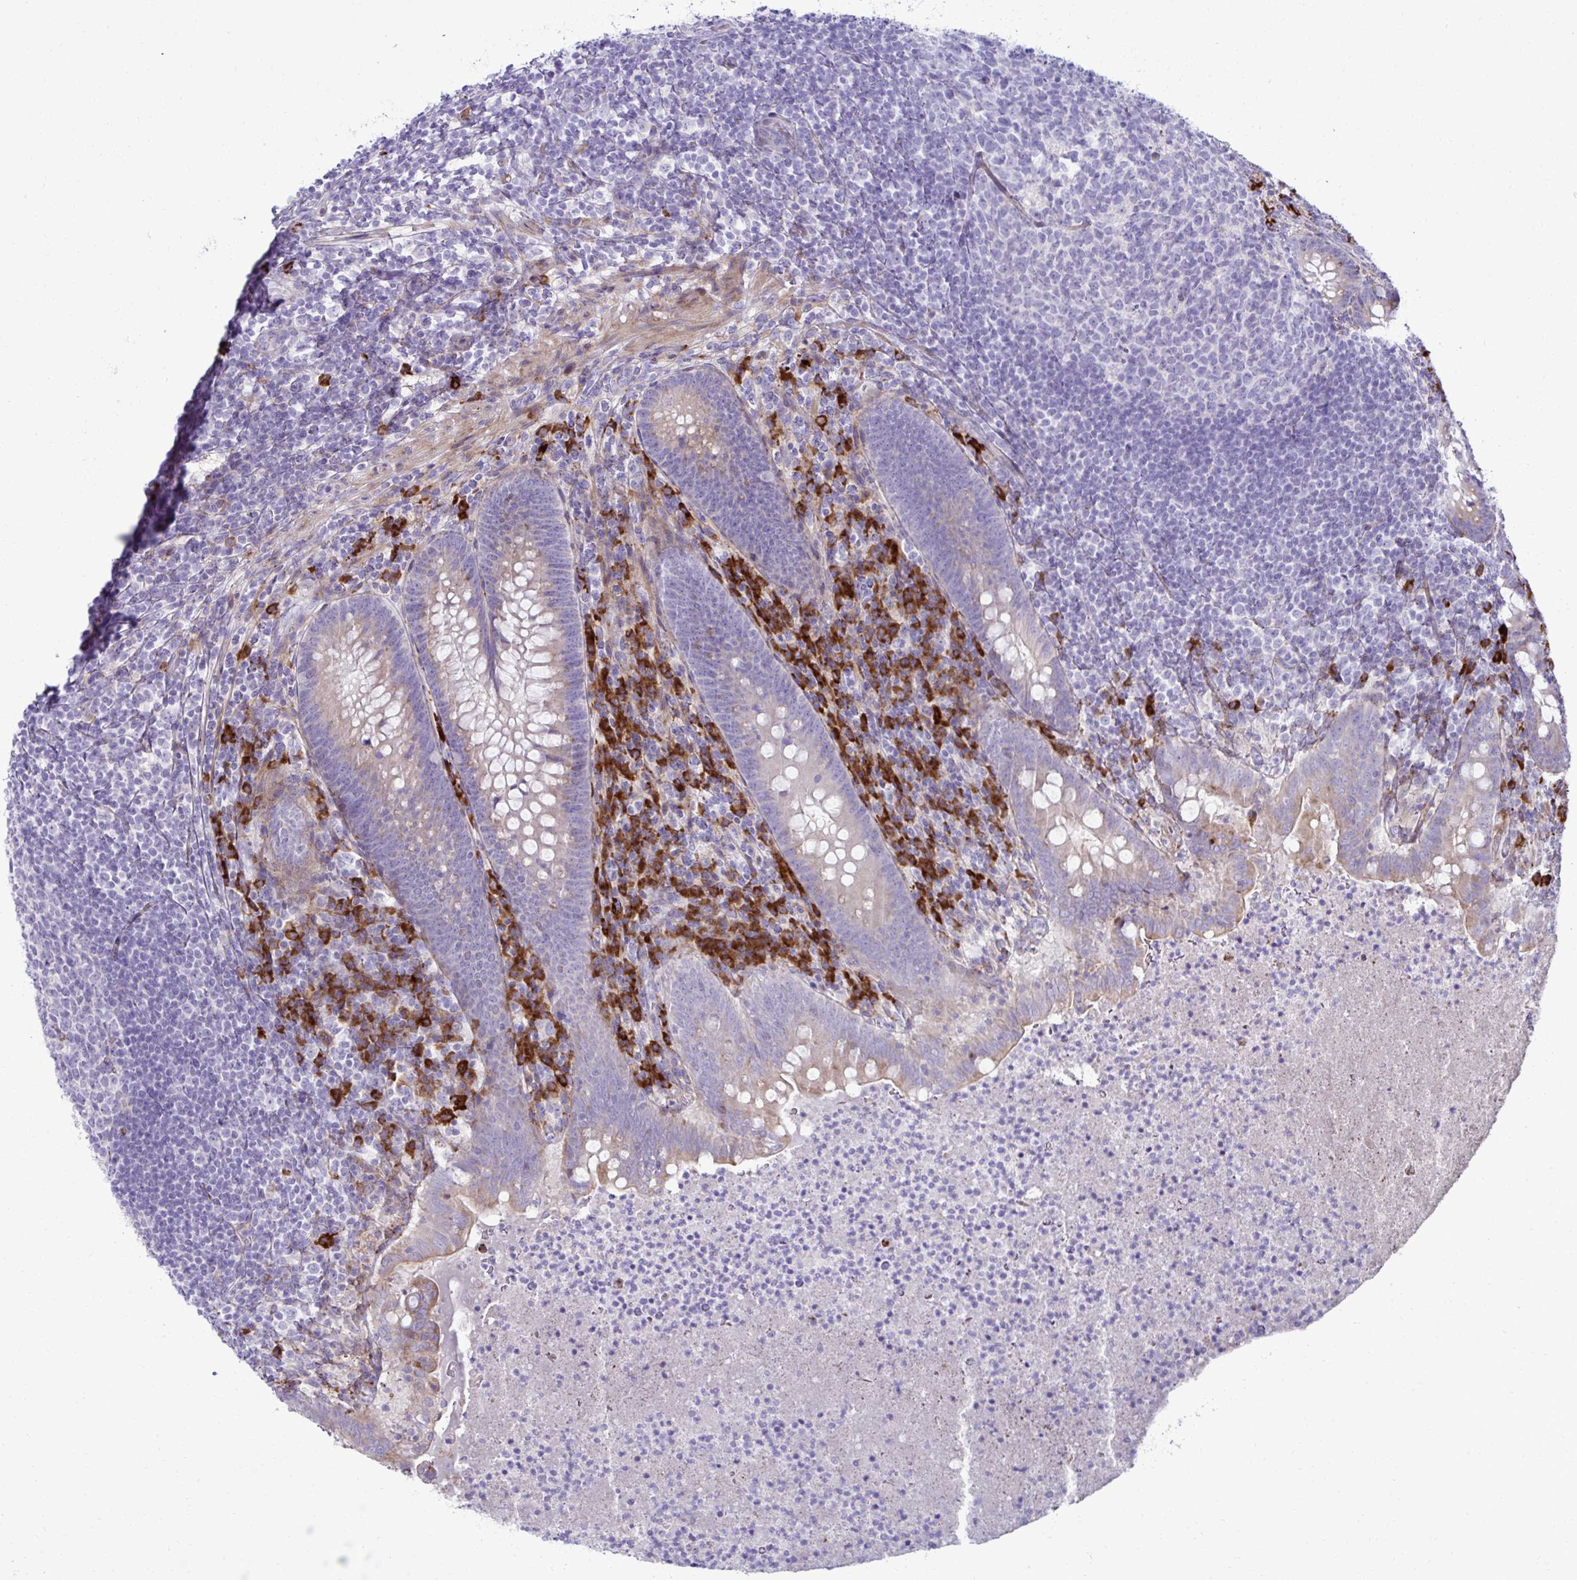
{"staining": {"intensity": "weak", "quantity": "<25%", "location": "cytoplasmic/membranous"}, "tissue": "appendix", "cell_type": "Glandular cells", "image_type": "normal", "snomed": [{"axis": "morphology", "description": "Normal tissue, NOS"}, {"axis": "topography", "description": "Appendix"}], "caption": "The image demonstrates no staining of glandular cells in benign appendix.", "gene": "LIMS1", "patient": {"sex": "male", "age": 47}}